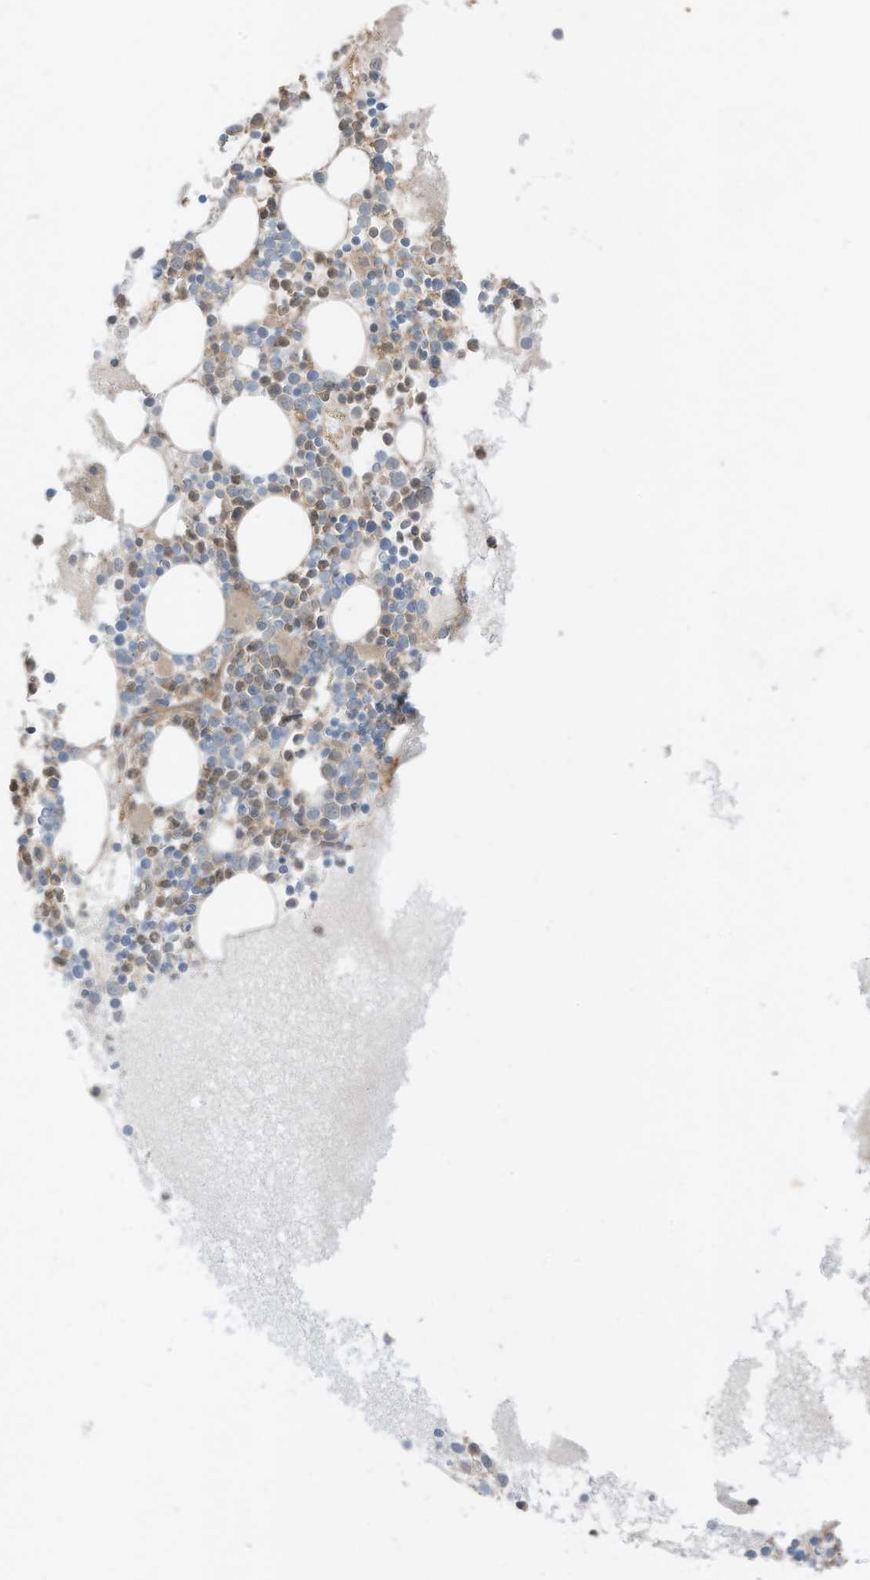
{"staining": {"intensity": "moderate", "quantity": "<25%", "location": "cytoplasmic/membranous"}, "tissue": "bone marrow", "cell_type": "Hematopoietic cells", "image_type": "normal", "snomed": [{"axis": "morphology", "description": "Normal tissue, NOS"}, {"axis": "topography", "description": "Bone marrow"}], "caption": "Bone marrow stained with immunohistochemistry (IHC) shows moderate cytoplasmic/membranous staining in approximately <25% of hematopoietic cells. The staining was performed using DAB (3,3'-diaminobenzidine) to visualize the protein expression in brown, while the nuclei were stained in blue with hematoxylin (Magnification: 20x).", "gene": "SLC25A12", "patient": {"sex": "female", "age": 62}}